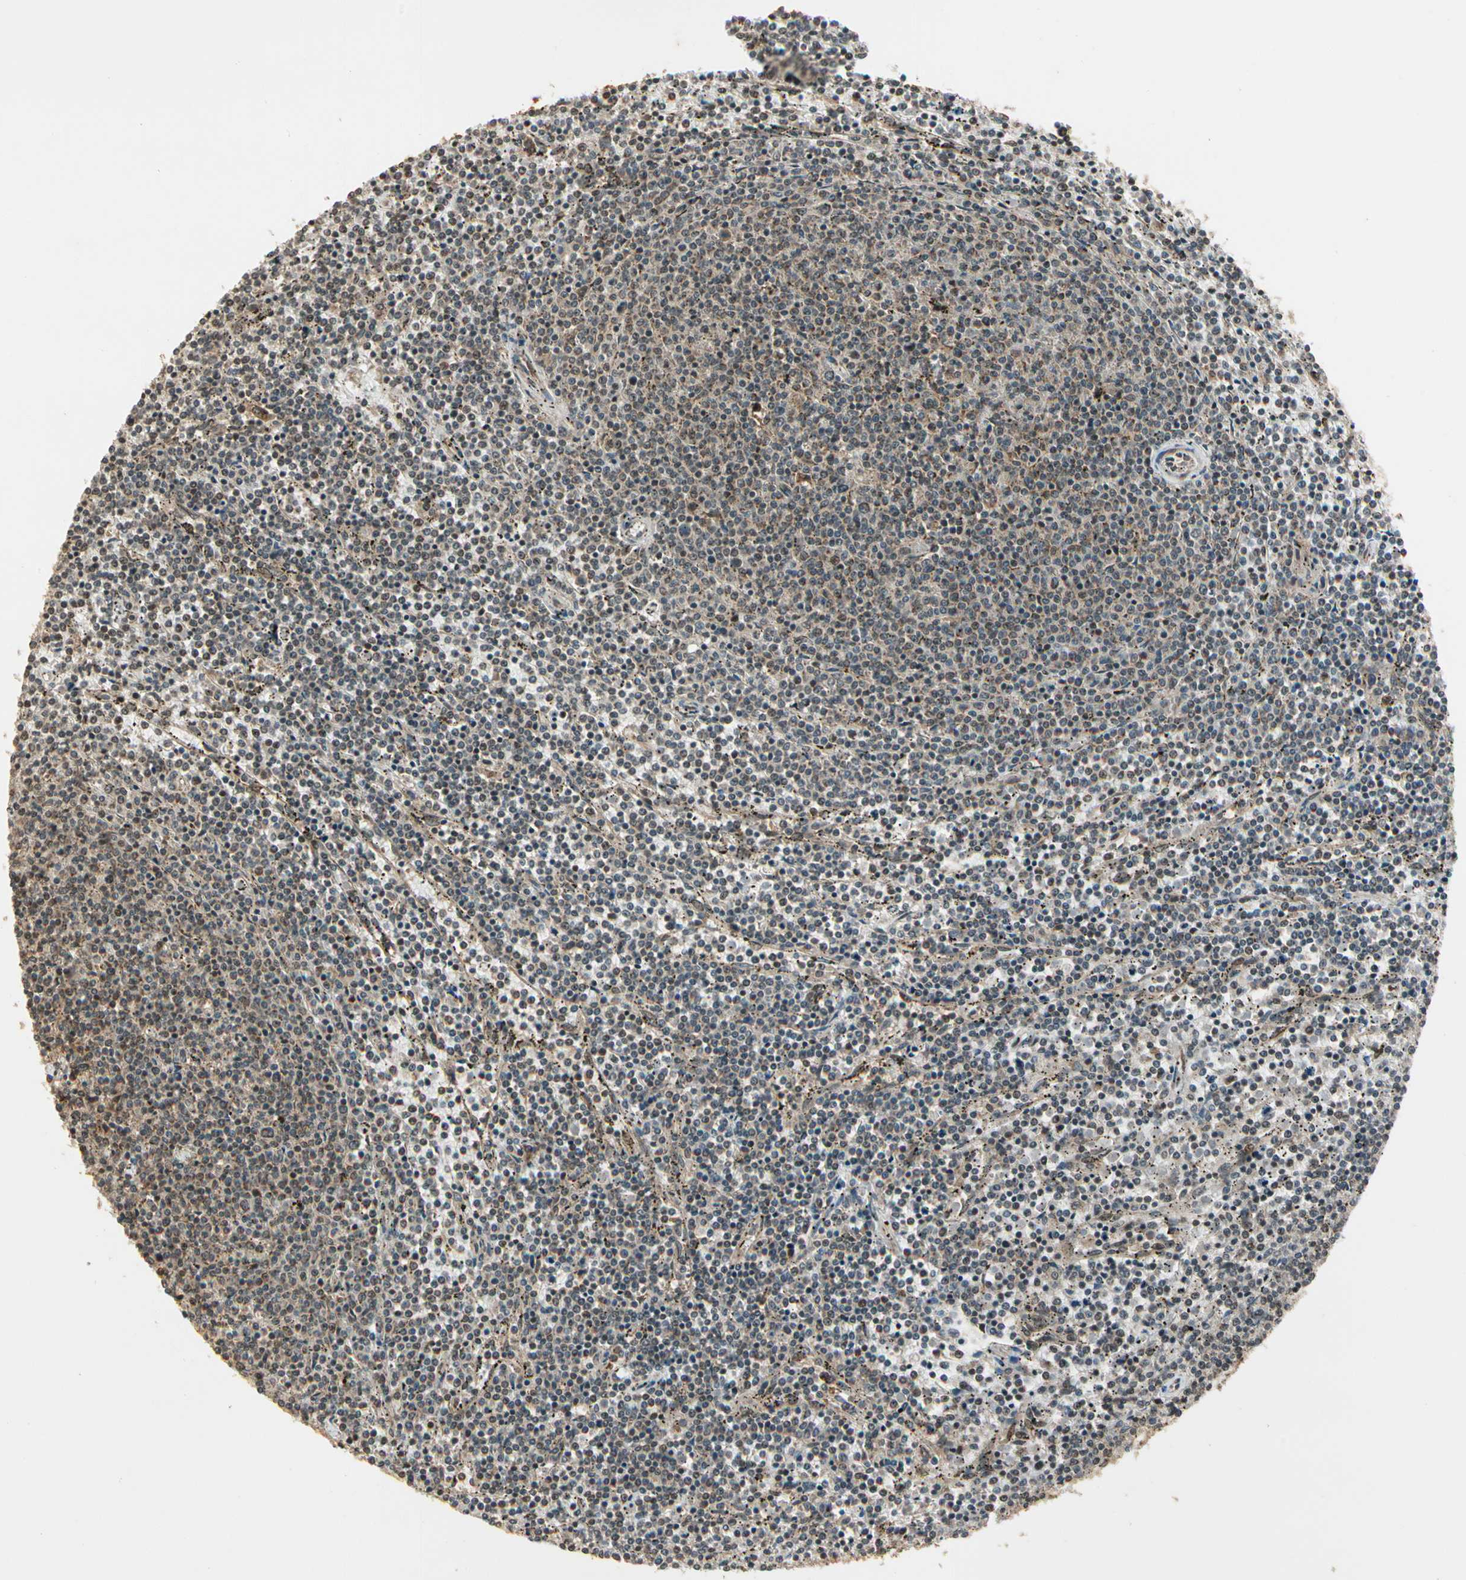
{"staining": {"intensity": "weak", "quantity": "25%-75%", "location": "cytoplasmic/membranous"}, "tissue": "lymphoma", "cell_type": "Tumor cells", "image_type": "cancer", "snomed": [{"axis": "morphology", "description": "Malignant lymphoma, non-Hodgkin's type, Low grade"}, {"axis": "topography", "description": "Spleen"}], "caption": "Brown immunohistochemical staining in lymphoma reveals weak cytoplasmic/membranous staining in about 25%-75% of tumor cells. (DAB (3,3'-diaminobenzidine) IHC with brightfield microscopy, high magnification).", "gene": "GLUL", "patient": {"sex": "female", "age": 50}}